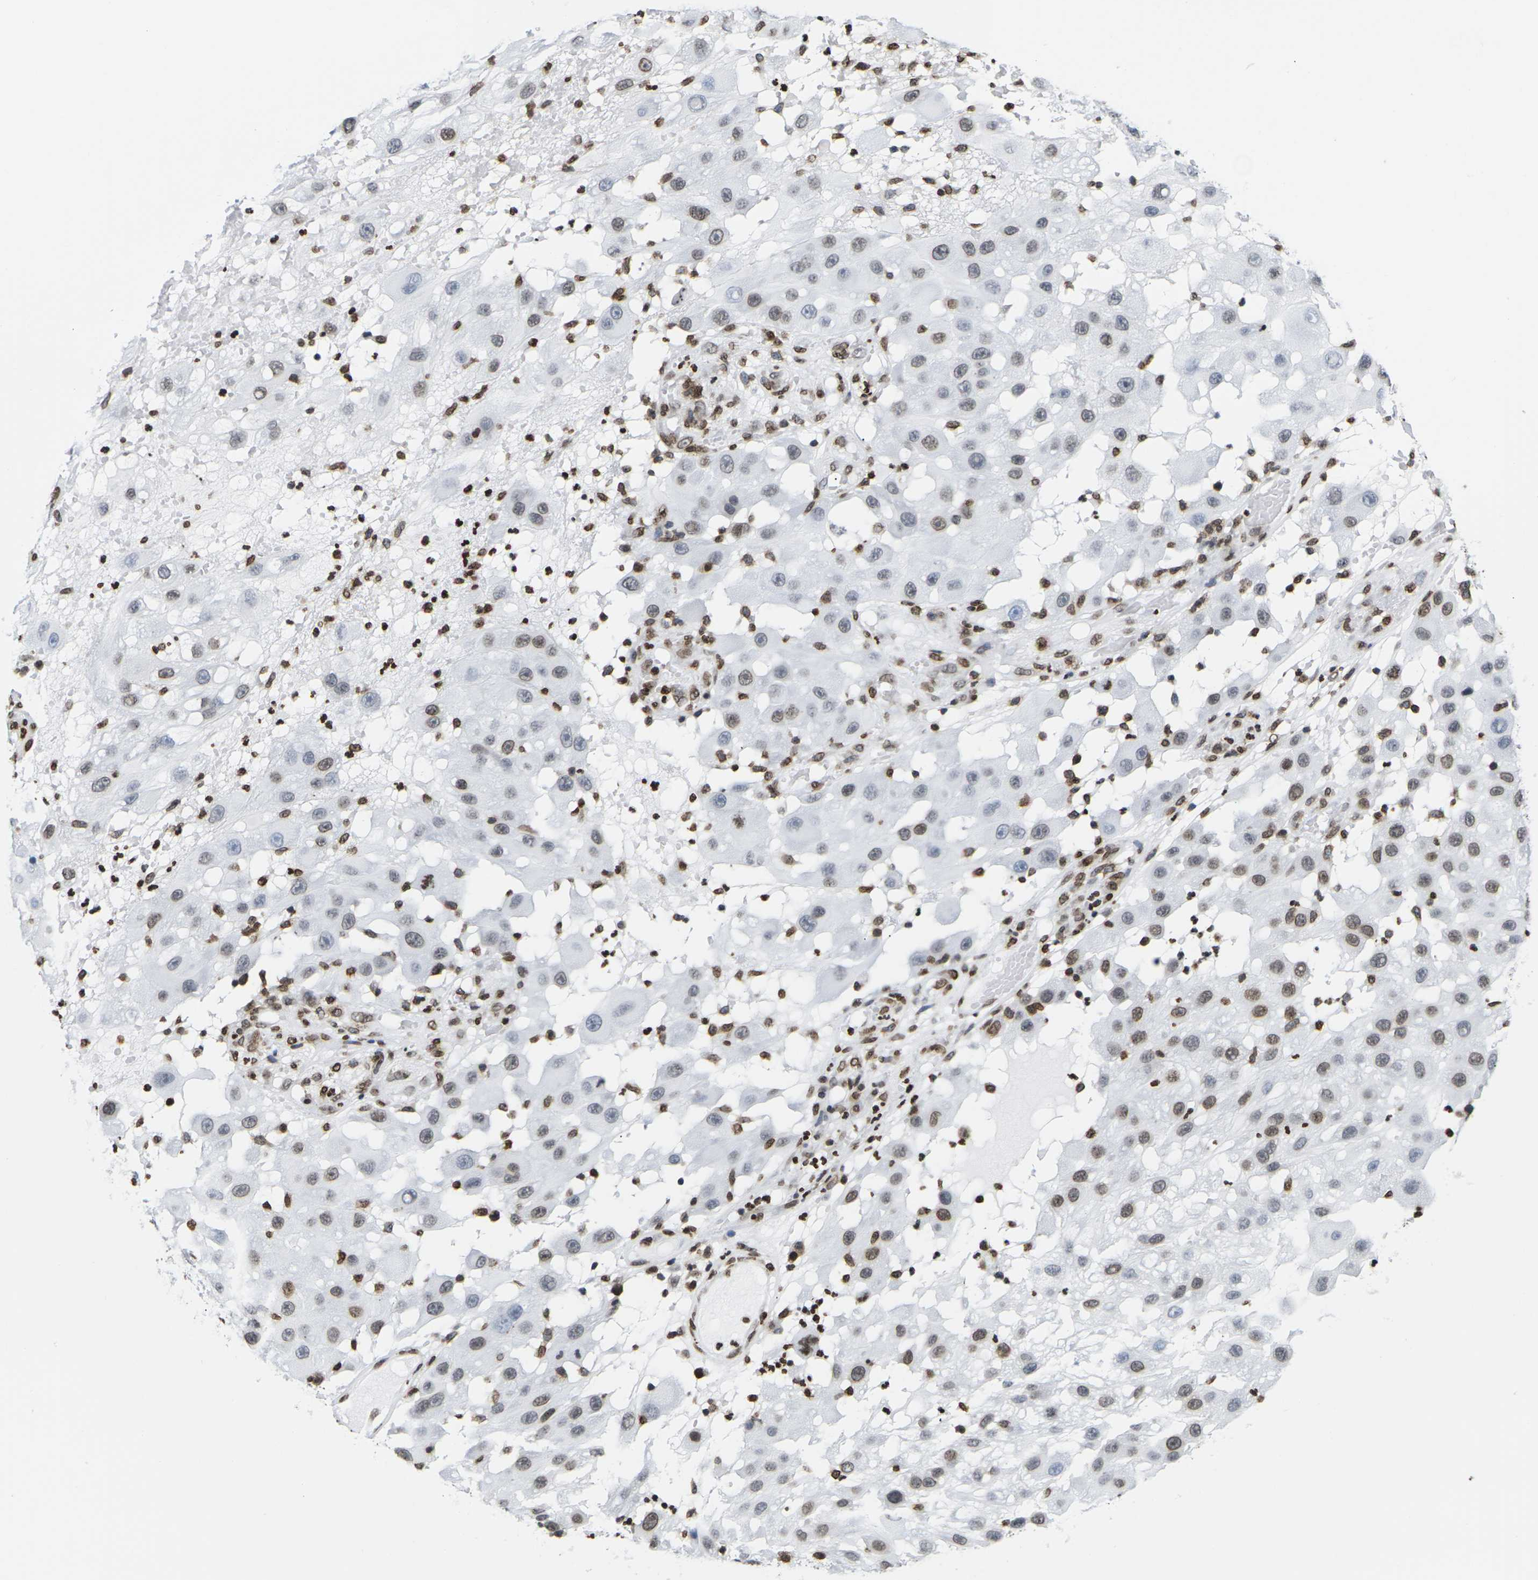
{"staining": {"intensity": "moderate", "quantity": "25%-75%", "location": "cytoplasmic/membranous,nuclear"}, "tissue": "melanoma", "cell_type": "Tumor cells", "image_type": "cancer", "snomed": [{"axis": "morphology", "description": "Malignant melanoma, NOS"}, {"axis": "topography", "description": "Skin"}], "caption": "A histopathology image showing moderate cytoplasmic/membranous and nuclear expression in about 25%-75% of tumor cells in malignant melanoma, as visualized by brown immunohistochemical staining.", "gene": "H2AC21", "patient": {"sex": "female", "age": 81}}